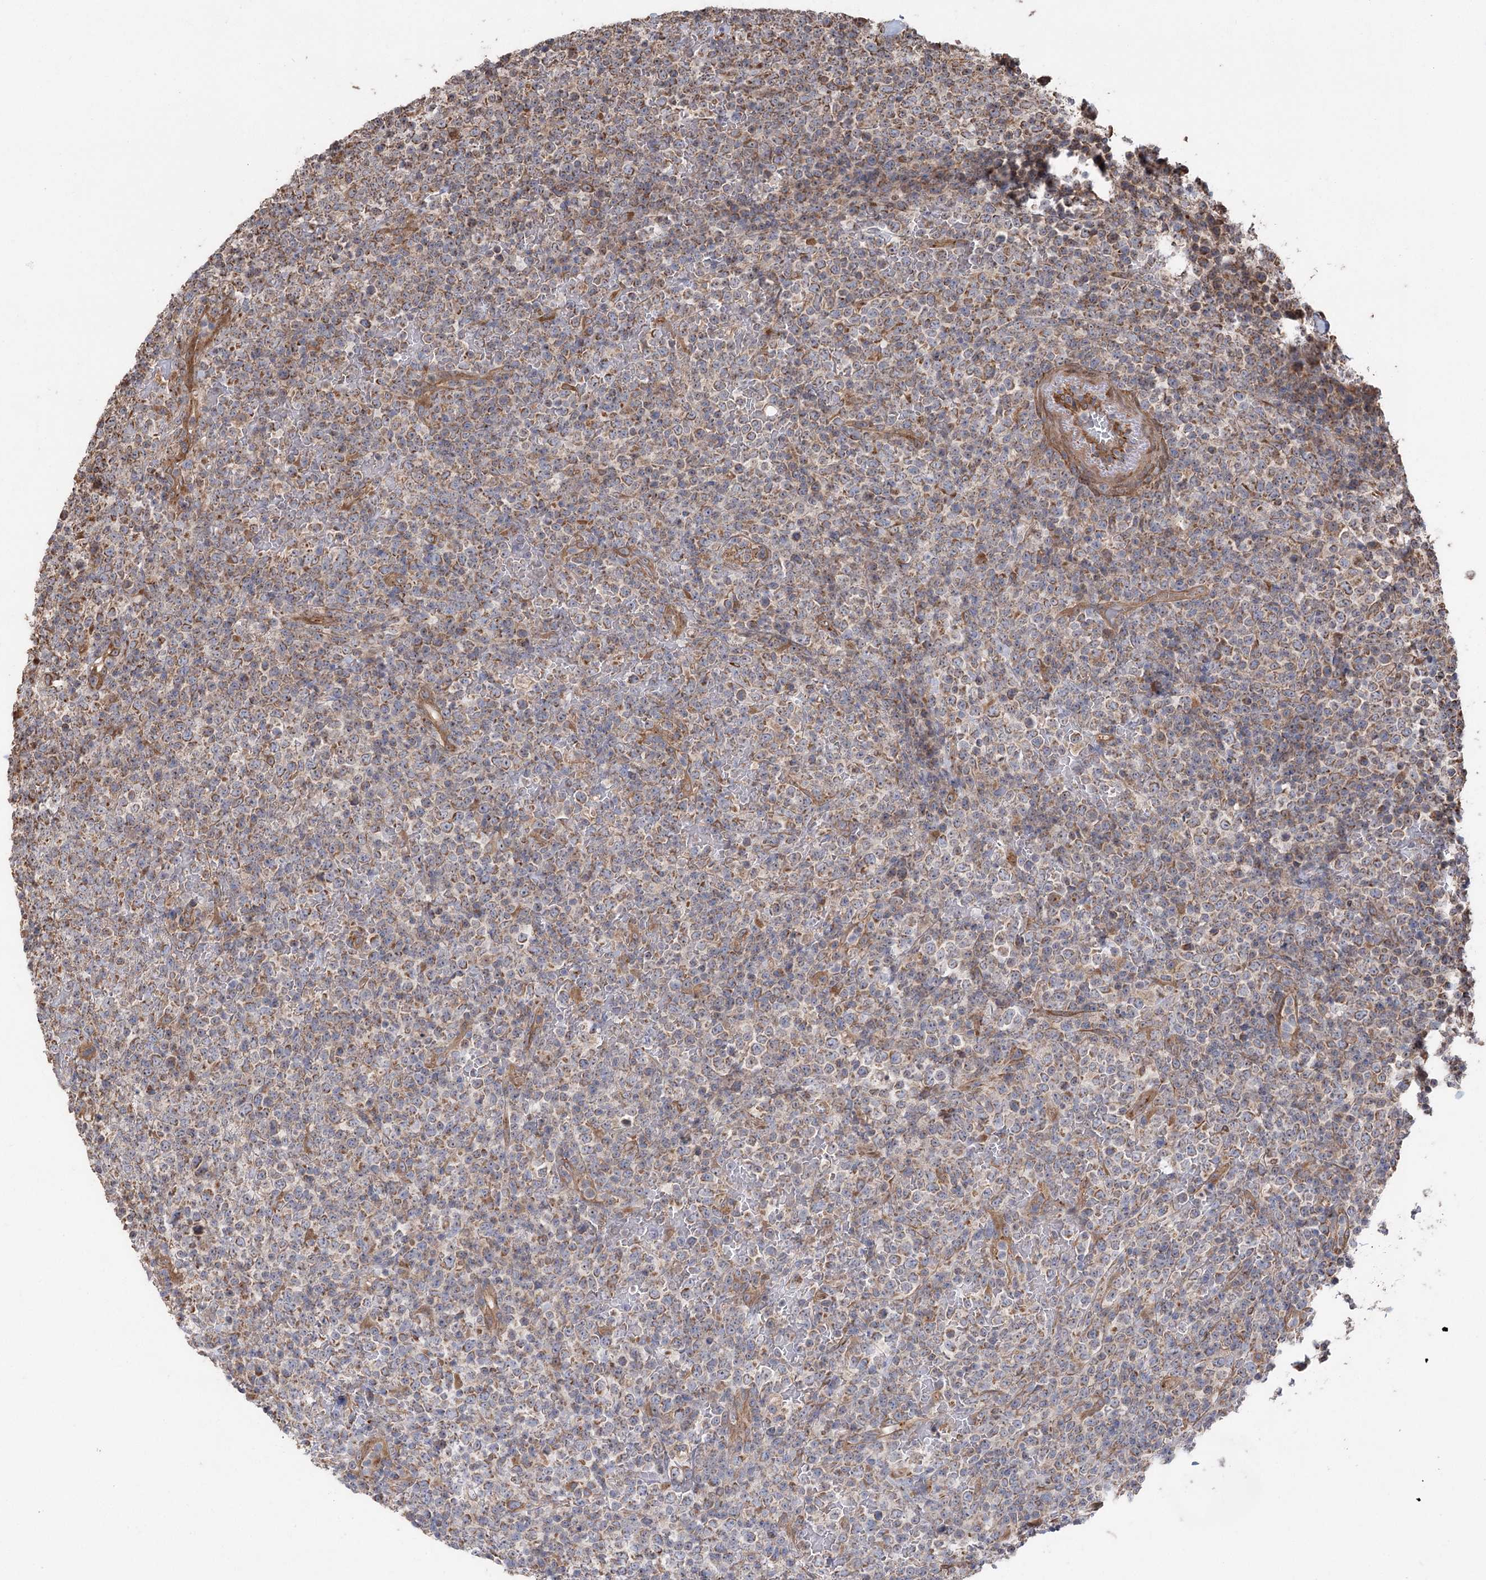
{"staining": {"intensity": "moderate", "quantity": ">75%", "location": "cytoplasmic/membranous"}, "tissue": "lymphoma", "cell_type": "Tumor cells", "image_type": "cancer", "snomed": [{"axis": "morphology", "description": "Malignant lymphoma, non-Hodgkin's type, High grade"}, {"axis": "topography", "description": "Colon"}], "caption": "Immunohistochemical staining of human lymphoma exhibits medium levels of moderate cytoplasmic/membranous positivity in approximately >75% of tumor cells.", "gene": "RWDD4", "patient": {"sex": "female", "age": 53}}